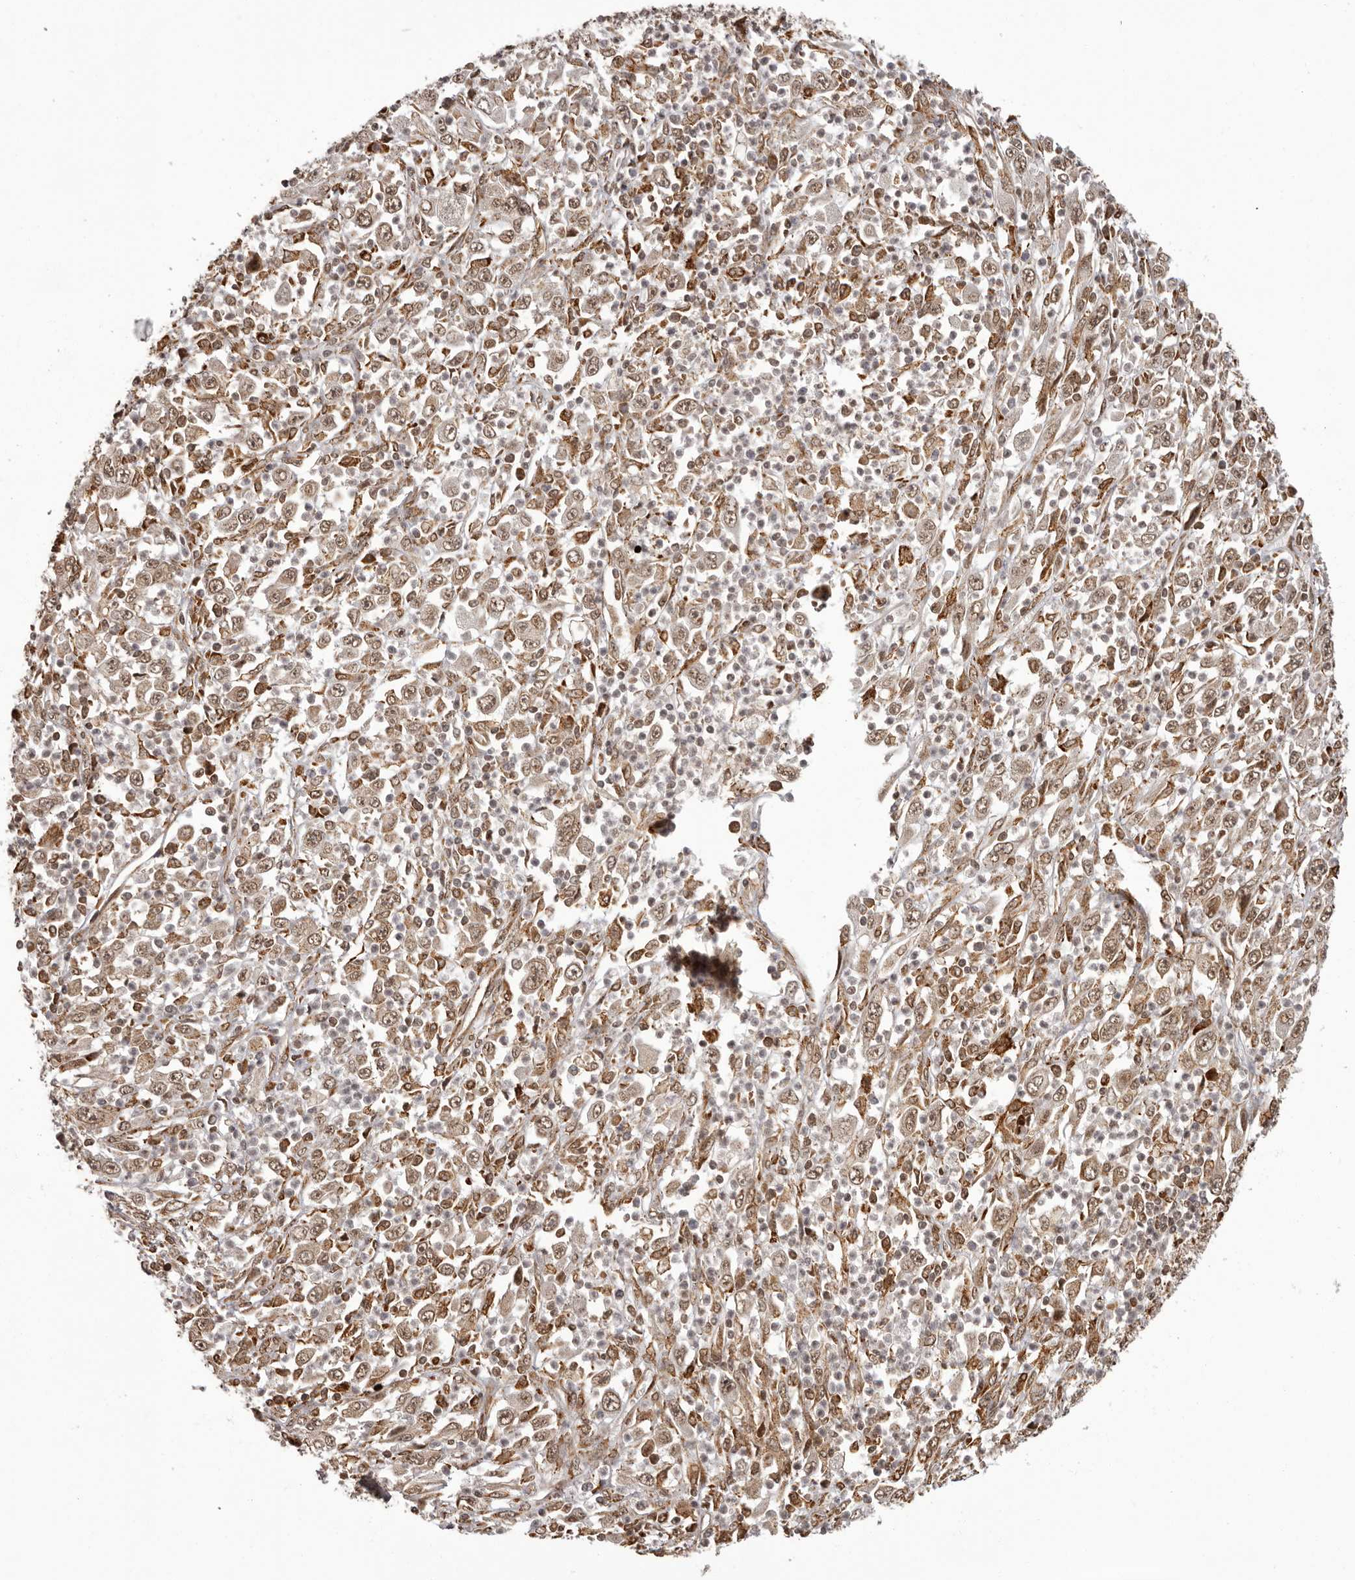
{"staining": {"intensity": "moderate", "quantity": ">75%", "location": "nuclear"}, "tissue": "melanoma", "cell_type": "Tumor cells", "image_type": "cancer", "snomed": [{"axis": "morphology", "description": "Malignant melanoma, Metastatic site"}, {"axis": "topography", "description": "Skin"}], "caption": "Human malignant melanoma (metastatic site) stained with a protein marker demonstrates moderate staining in tumor cells.", "gene": "IL32", "patient": {"sex": "female", "age": 56}}